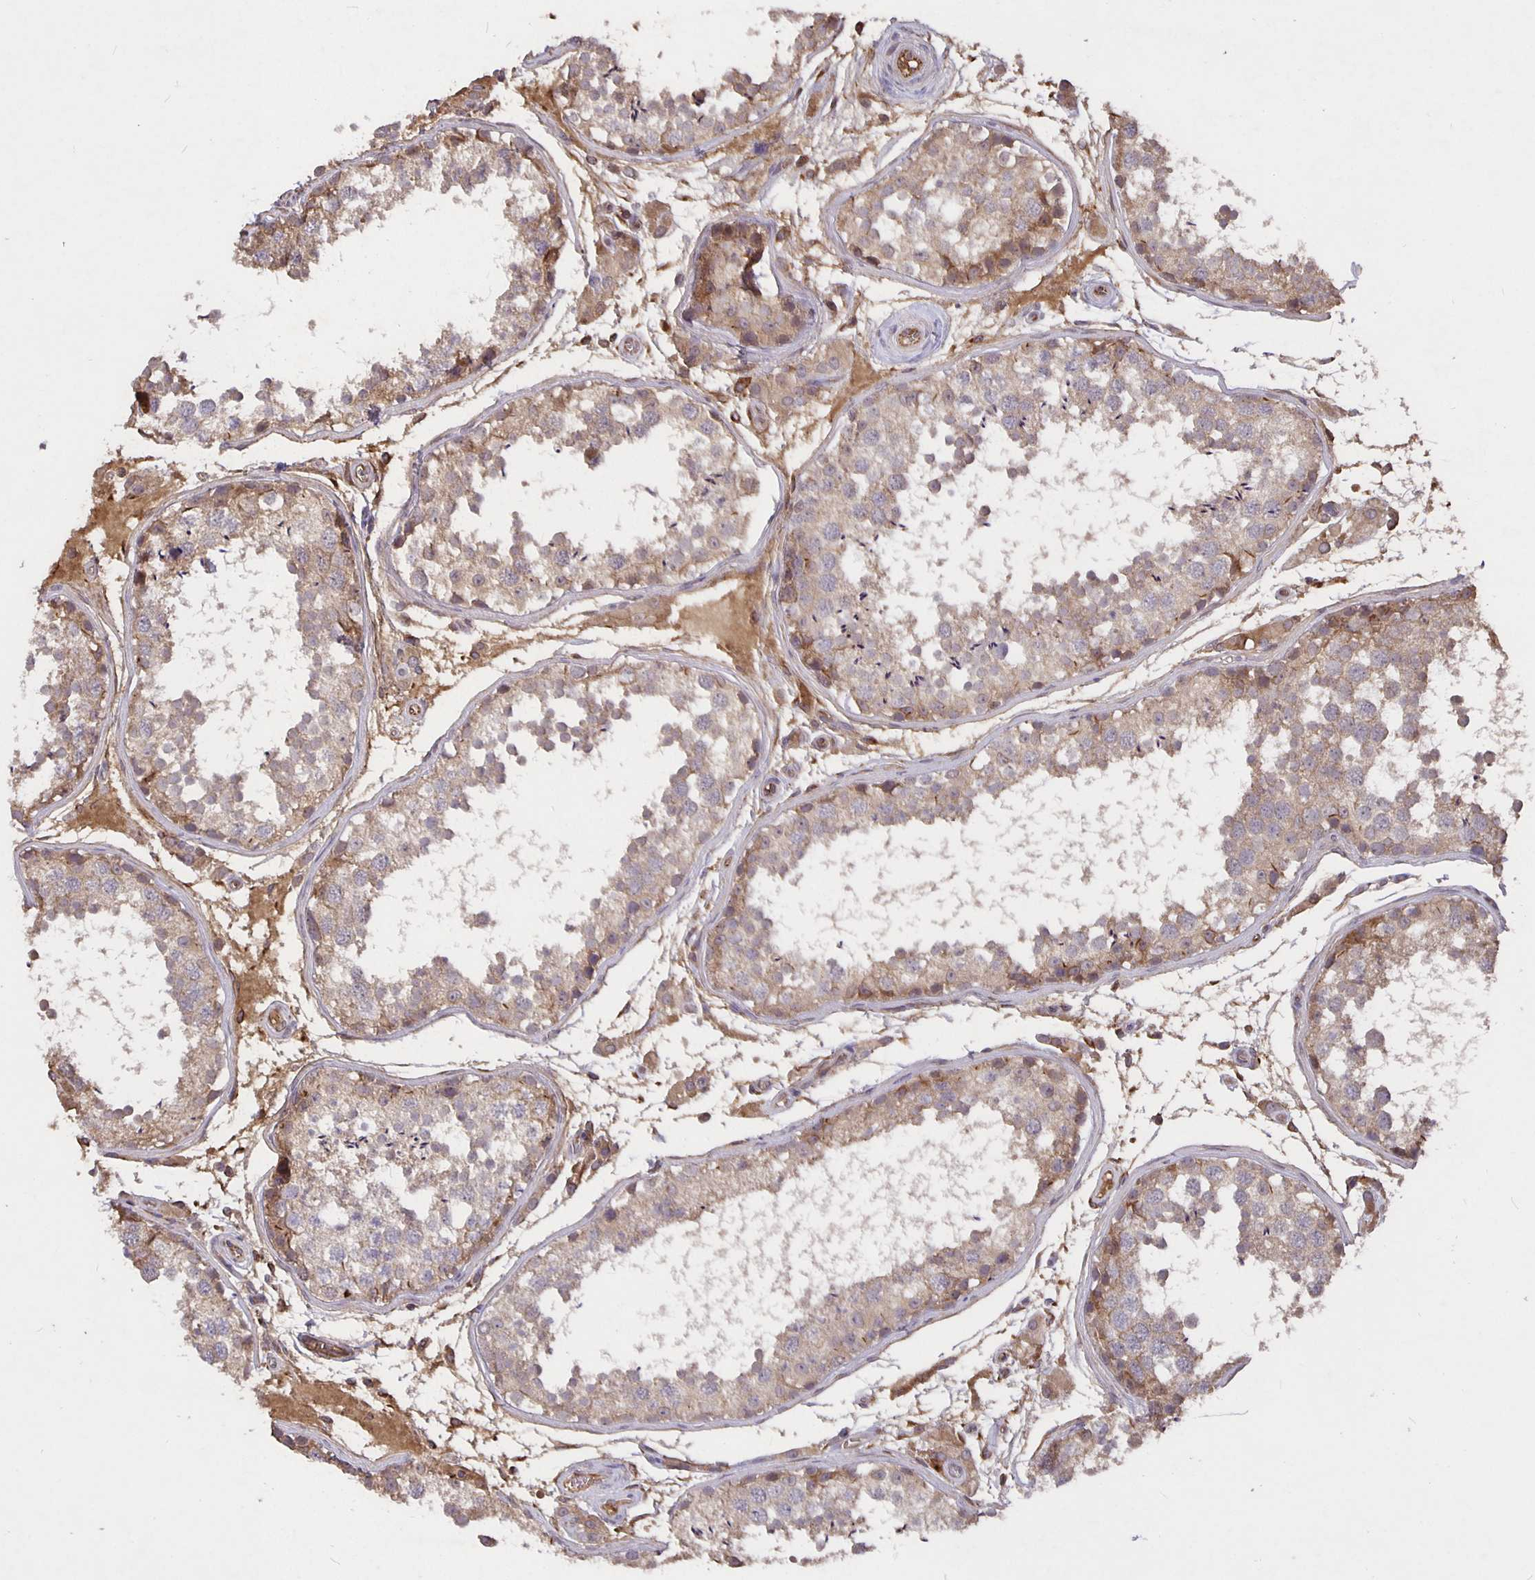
{"staining": {"intensity": "weak", "quantity": "25%-75%", "location": "cytoplasmic/membranous"}, "tissue": "testis", "cell_type": "Cells in seminiferous ducts", "image_type": "normal", "snomed": [{"axis": "morphology", "description": "Normal tissue, NOS"}, {"axis": "topography", "description": "Testis"}], "caption": "Protein expression analysis of unremarkable testis shows weak cytoplasmic/membranous expression in about 25%-75% of cells in seminiferous ducts.", "gene": "NOG", "patient": {"sex": "male", "age": 29}}